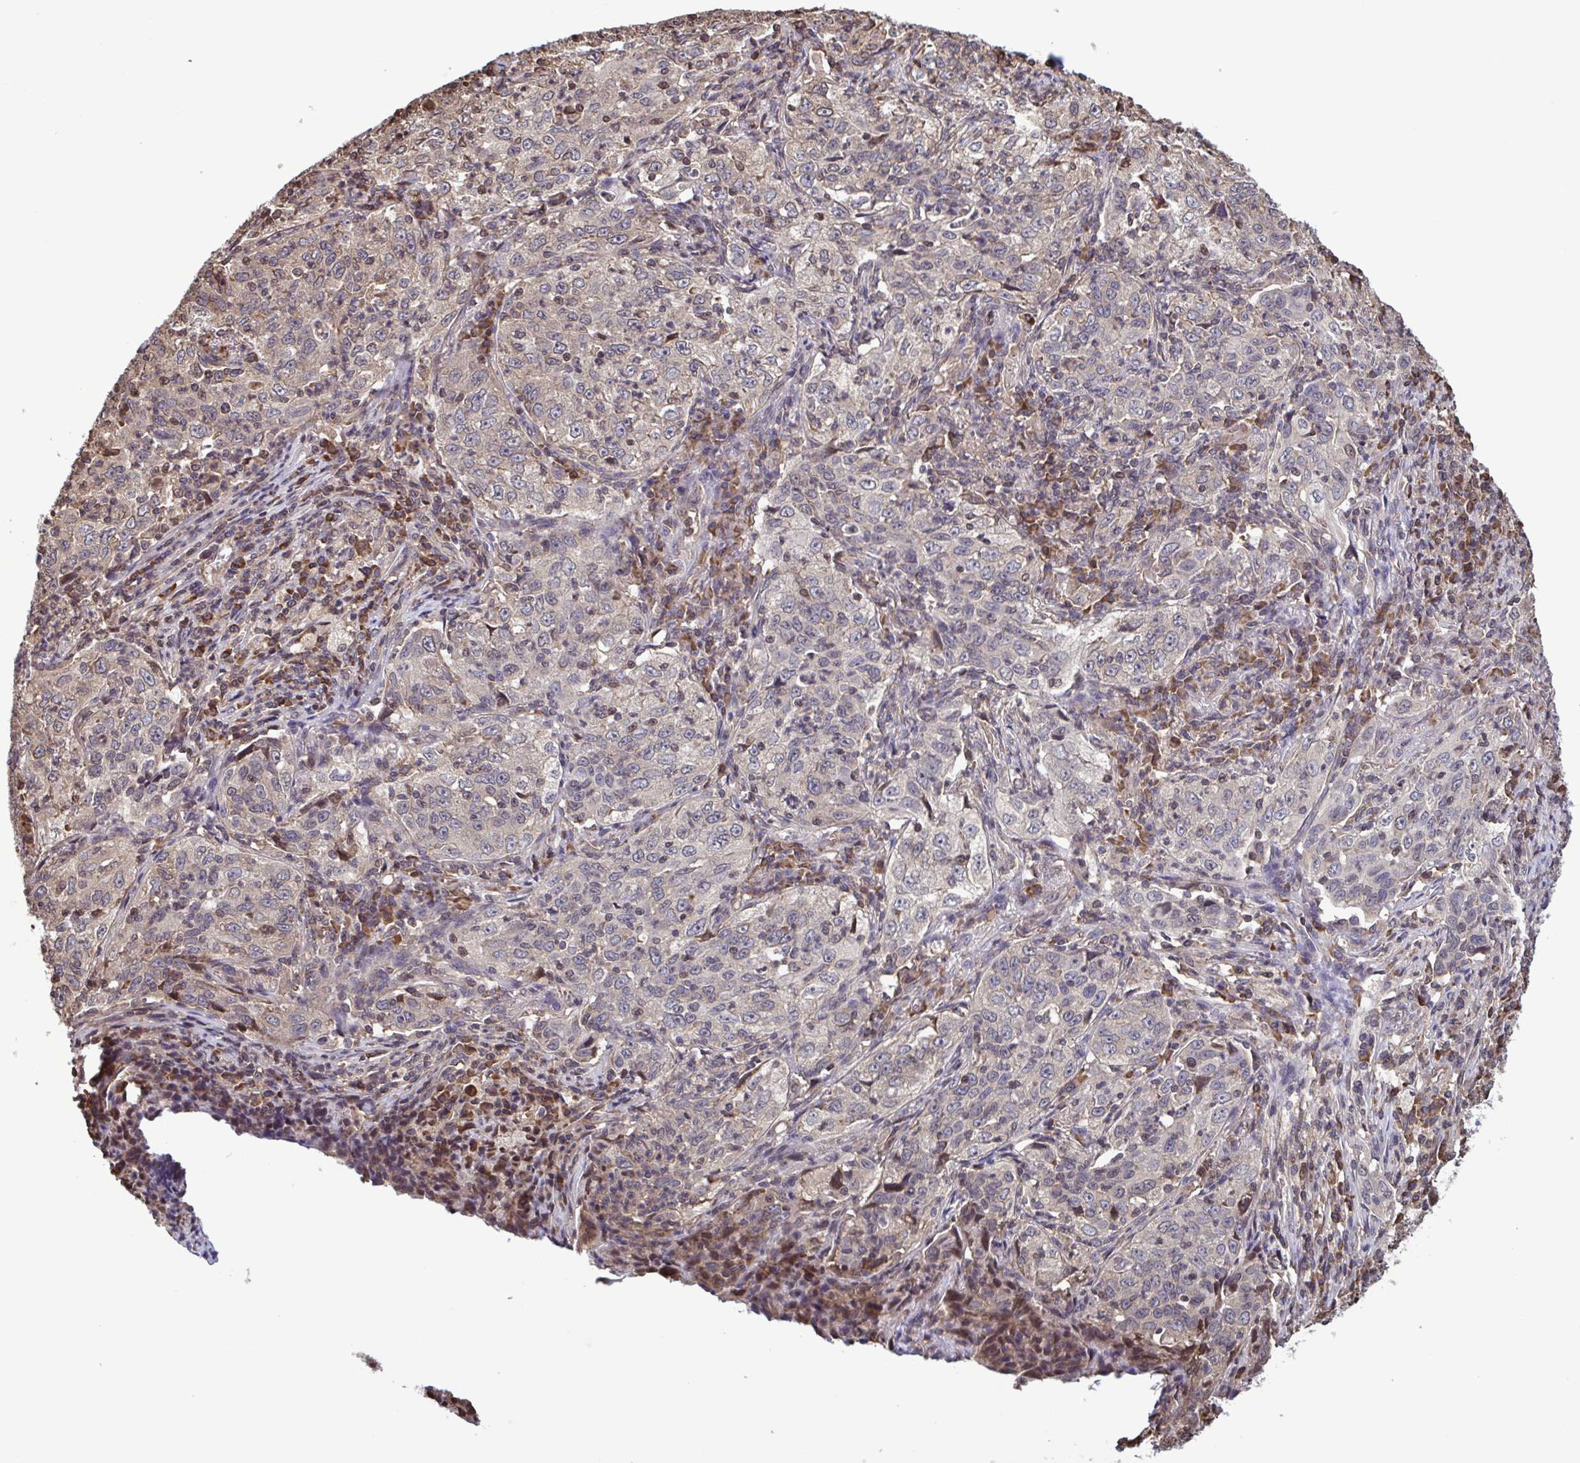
{"staining": {"intensity": "weak", "quantity": "<25%", "location": "cytoplasmic/membranous"}, "tissue": "lung cancer", "cell_type": "Tumor cells", "image_type": "cancer", "snomed": [{"axis": "morphology", "description": "Squamous cell carcinoma, NOS"}, {"axis": "topography", "description": "Lung"}], "caption": "Tumor cells show no significant protein positivity in squamous cell carcinoma (lung).", "gene": "SEC63", "patient": {"sex": "male", "age": 71}}